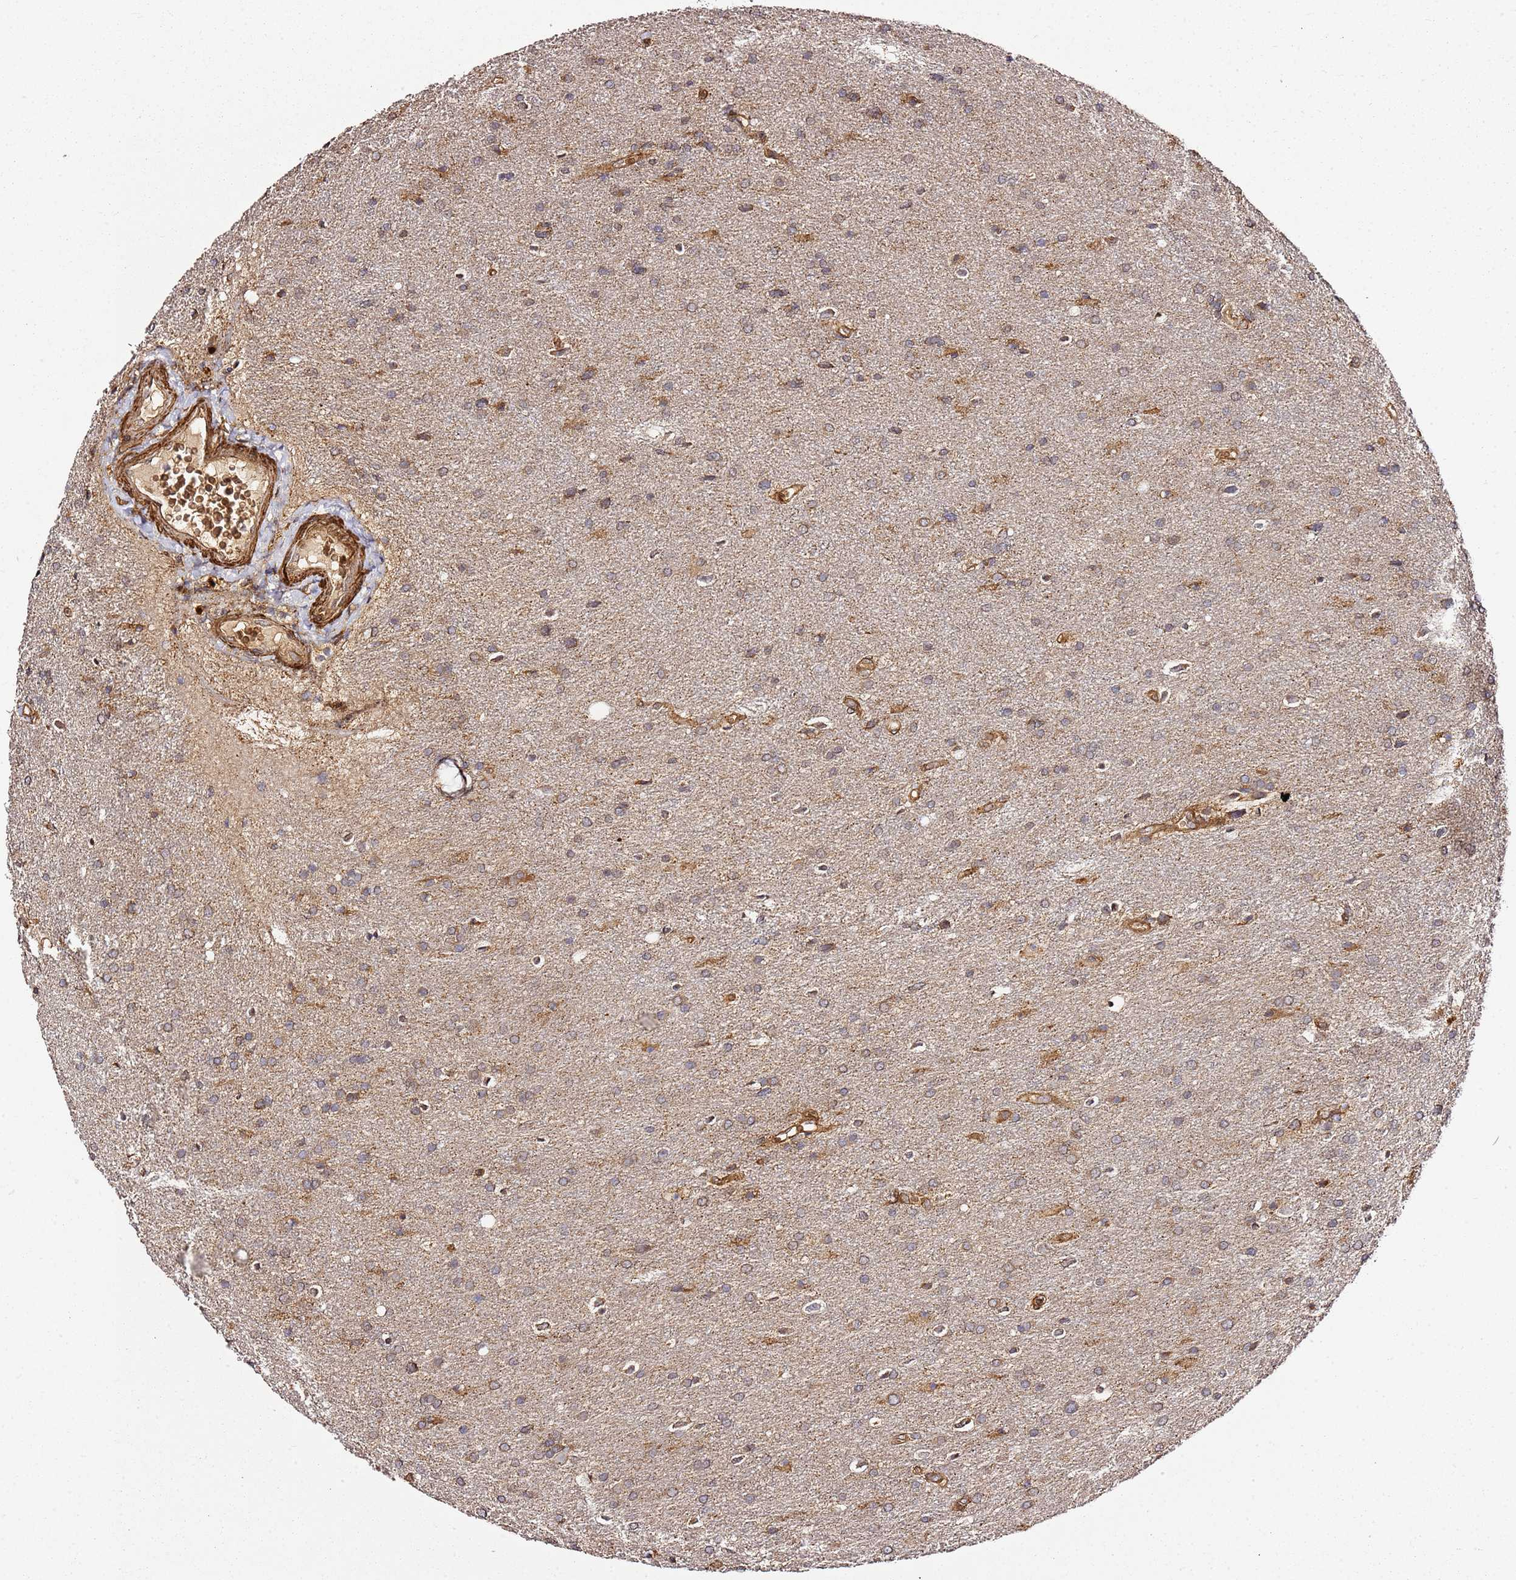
{"staining": {"intensity": "moderate", "quantity": "<25%", "location": "cytoplasmic/membranous"}, "tissue": "glioma", "cell_type": "Tumor cells", "image_type": "cancer", "snomed": [{"axis": "morphology", "description": "Glioma, malignant, Low grade"}, {"axis": "topography", "description": "Brain"}], "caption": "IHC photomicrograph of human malignant low-grade glioma stained for a protein (brown), which reveals low levels of moderate cytoplasmic/membranous expression in about <25% of tumor cells.", "gene": "TM2D2", "patient": {"sex": "female", "age": 32}}